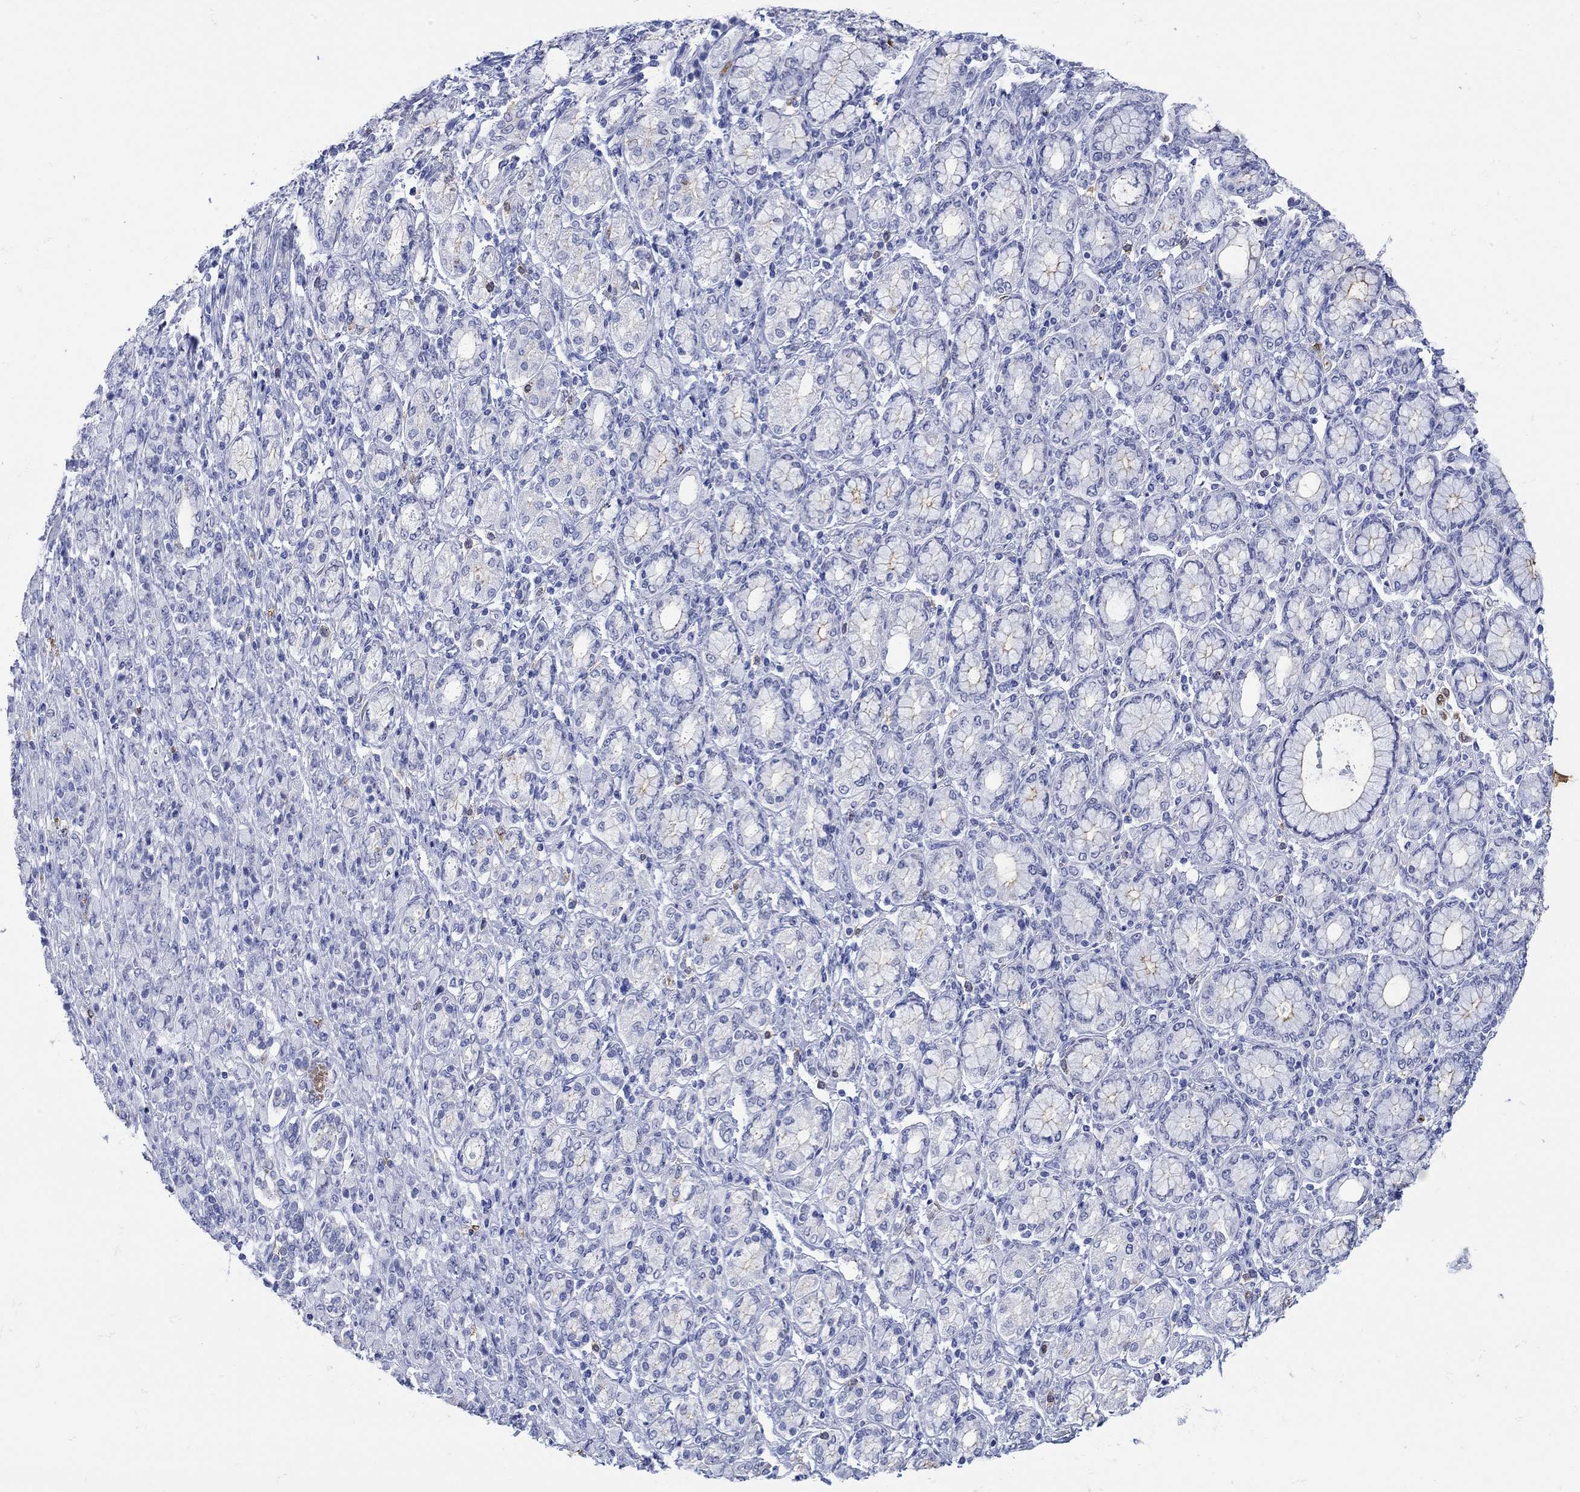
{"staining": {"intensity": "negative", "quantity": "none", "location": "none"}, "tissue": "stomach cancer", "cell_type": "Tumor cells", "image_type": "cancer", "snomed": [{"axis": "morphology", "description": "Normal tissue, NOS"}, {"axis": "morphology", "description": "Adenocarcinoma, NOS"}, {"axis": "topography", "description": "Stomach"}], "caption": "DAB (3,3'-diaminobenzidine) immunohistochemical staining of stomach cancer (adenocarcinoma) exhibits no significant staining in tumor cells.", "gene": "LINGO3", "patient": {"sex": "female", "age": 79}}